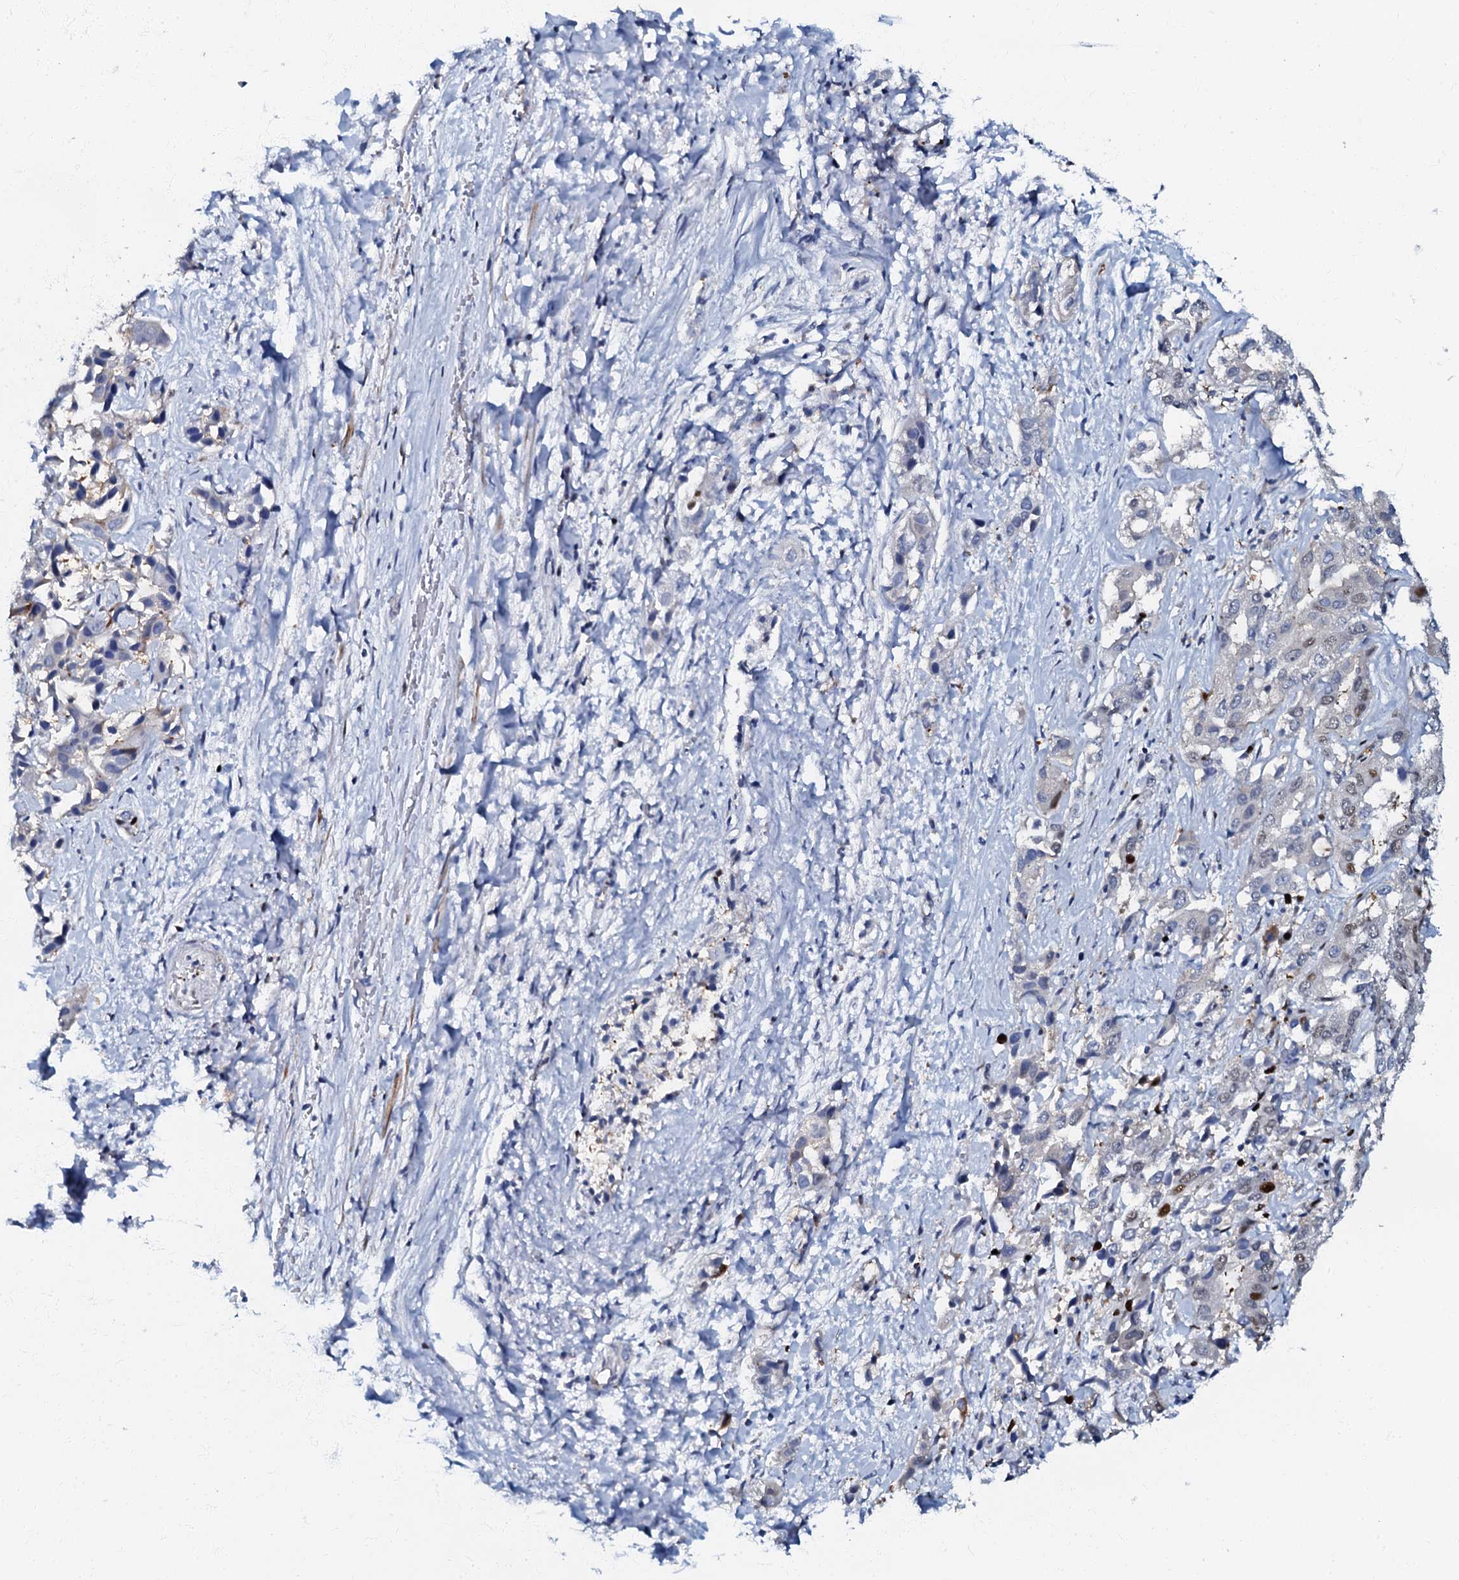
{"staining": {"intensity": "negative", "quantity": "none", "location": "none"}, "tissue": "liver cancer", "cell_type": "Tumor cells", "image_type": "cancer", "snomed": [{"axis": "morphology", "description": "Cholangiocarcinoma"}, {"axis": "topography", "description": "Liver"}], "caption": "Liver cancer was stained to show a protein in brown. There is no significant expression in tumor cells. (Brightfield microscopy of DAB IHC at high magnification).", "gene": "MFSD5", "patient": {"sex": "female", "age": 52}}